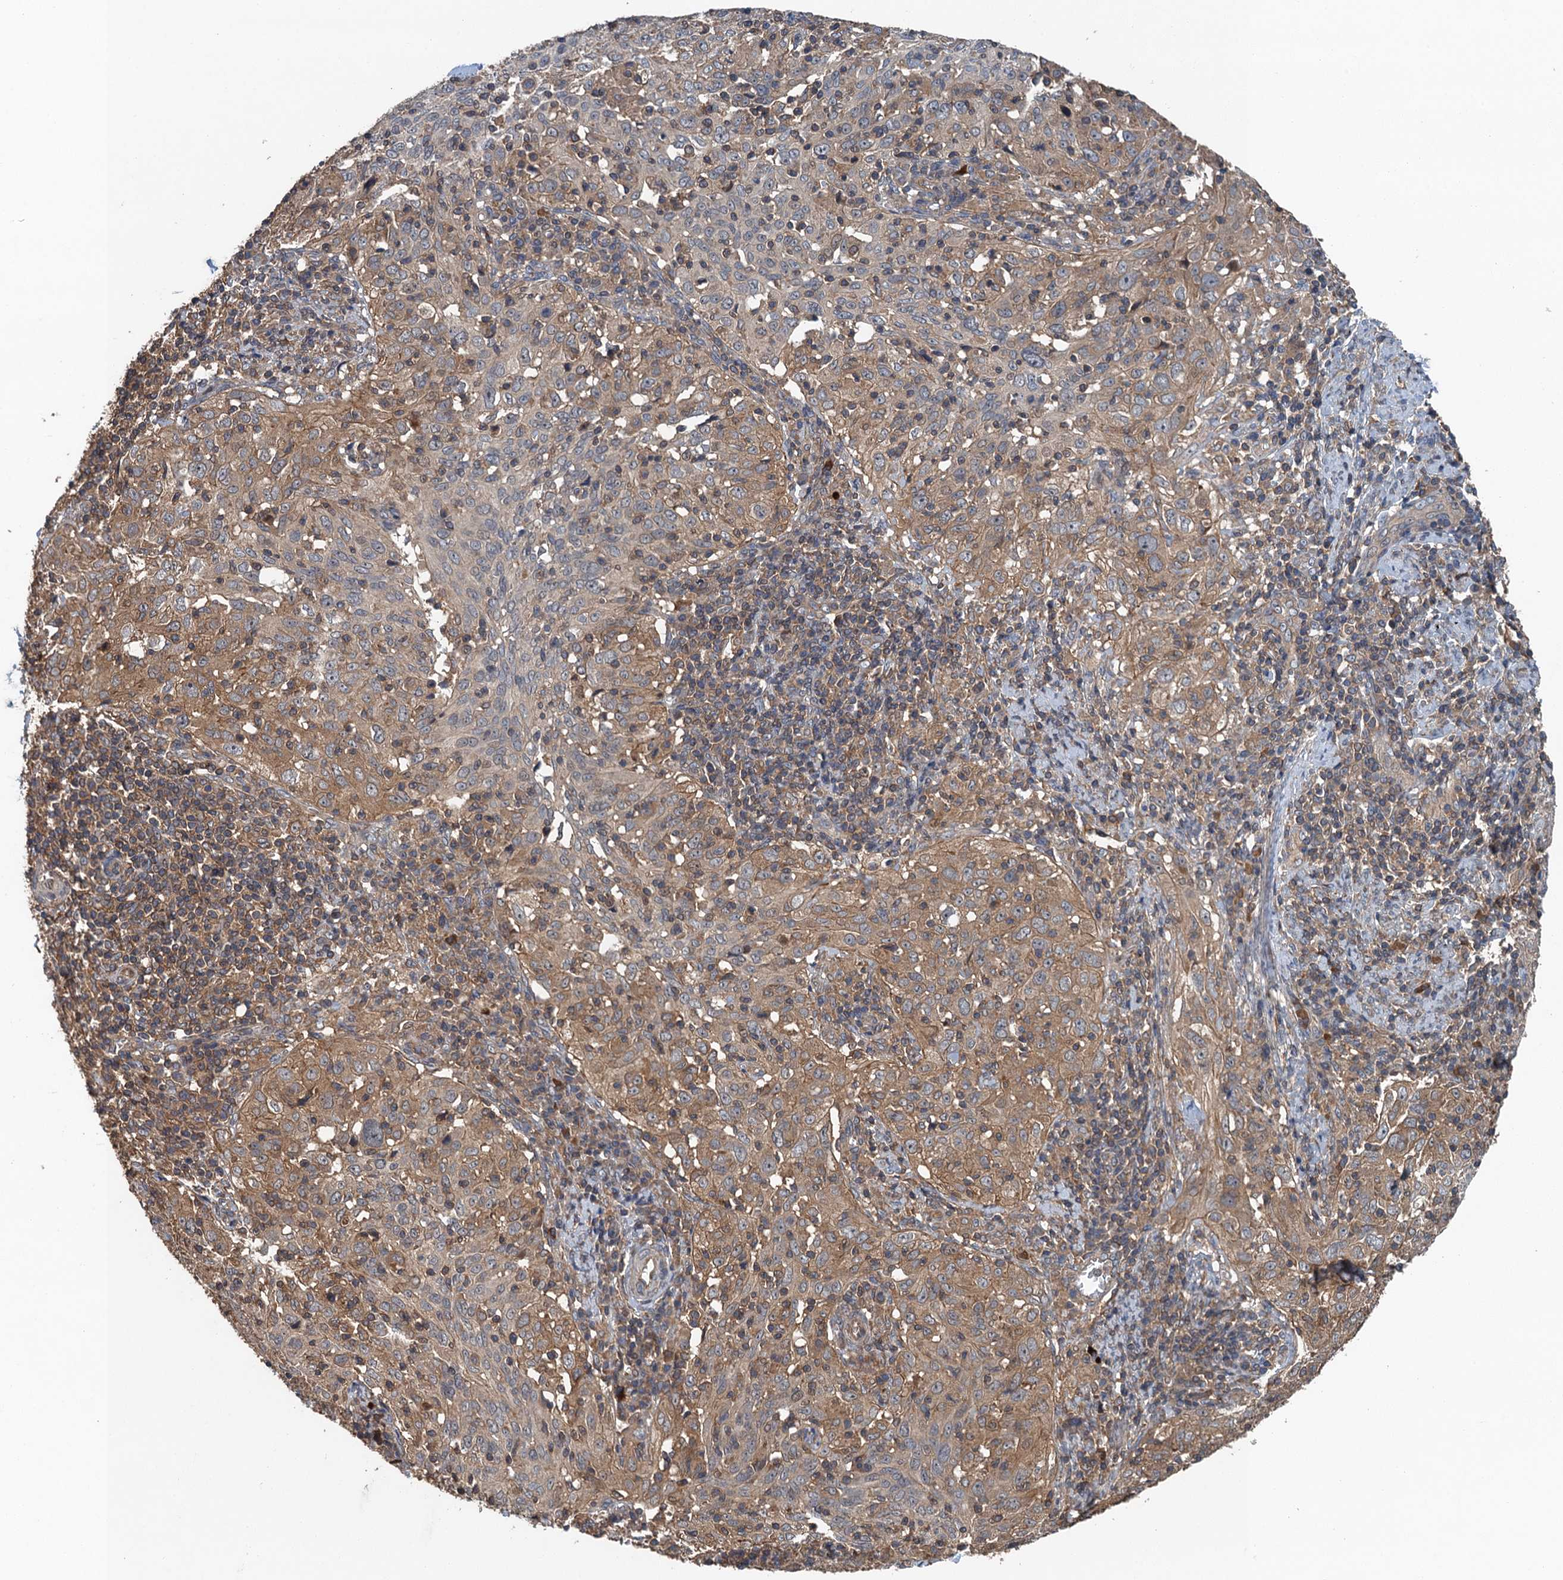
{"staining": {"intensity": "moderate", "quantity": "25%-75%", "location": "cytoplasmic/membranous"}, "tissue": "cervical cancer", "cell_type": "Tumor cells", "image_type": "cancer", "snomed": [{"axis": "morphology", "description": "Normal tissue, NOS"}, {"axis": "morphology", "description": "Squamous cell carcinoma, NOS"}, {"axis": "topography", "description": "Cervix"}], "caption": "Cervical squamous cell carcinoma stained for a protein displays moderate cytoplasmic/membranous positivity in tumor cells. The staining was performed using DAB (3,3'-diaminobenzidine), with brown indicating positive protein expression. Nuclei are stained blue with hematoxylin.", "gene": "BORCS5", "patient": {"sex": "female", "age": 31}}